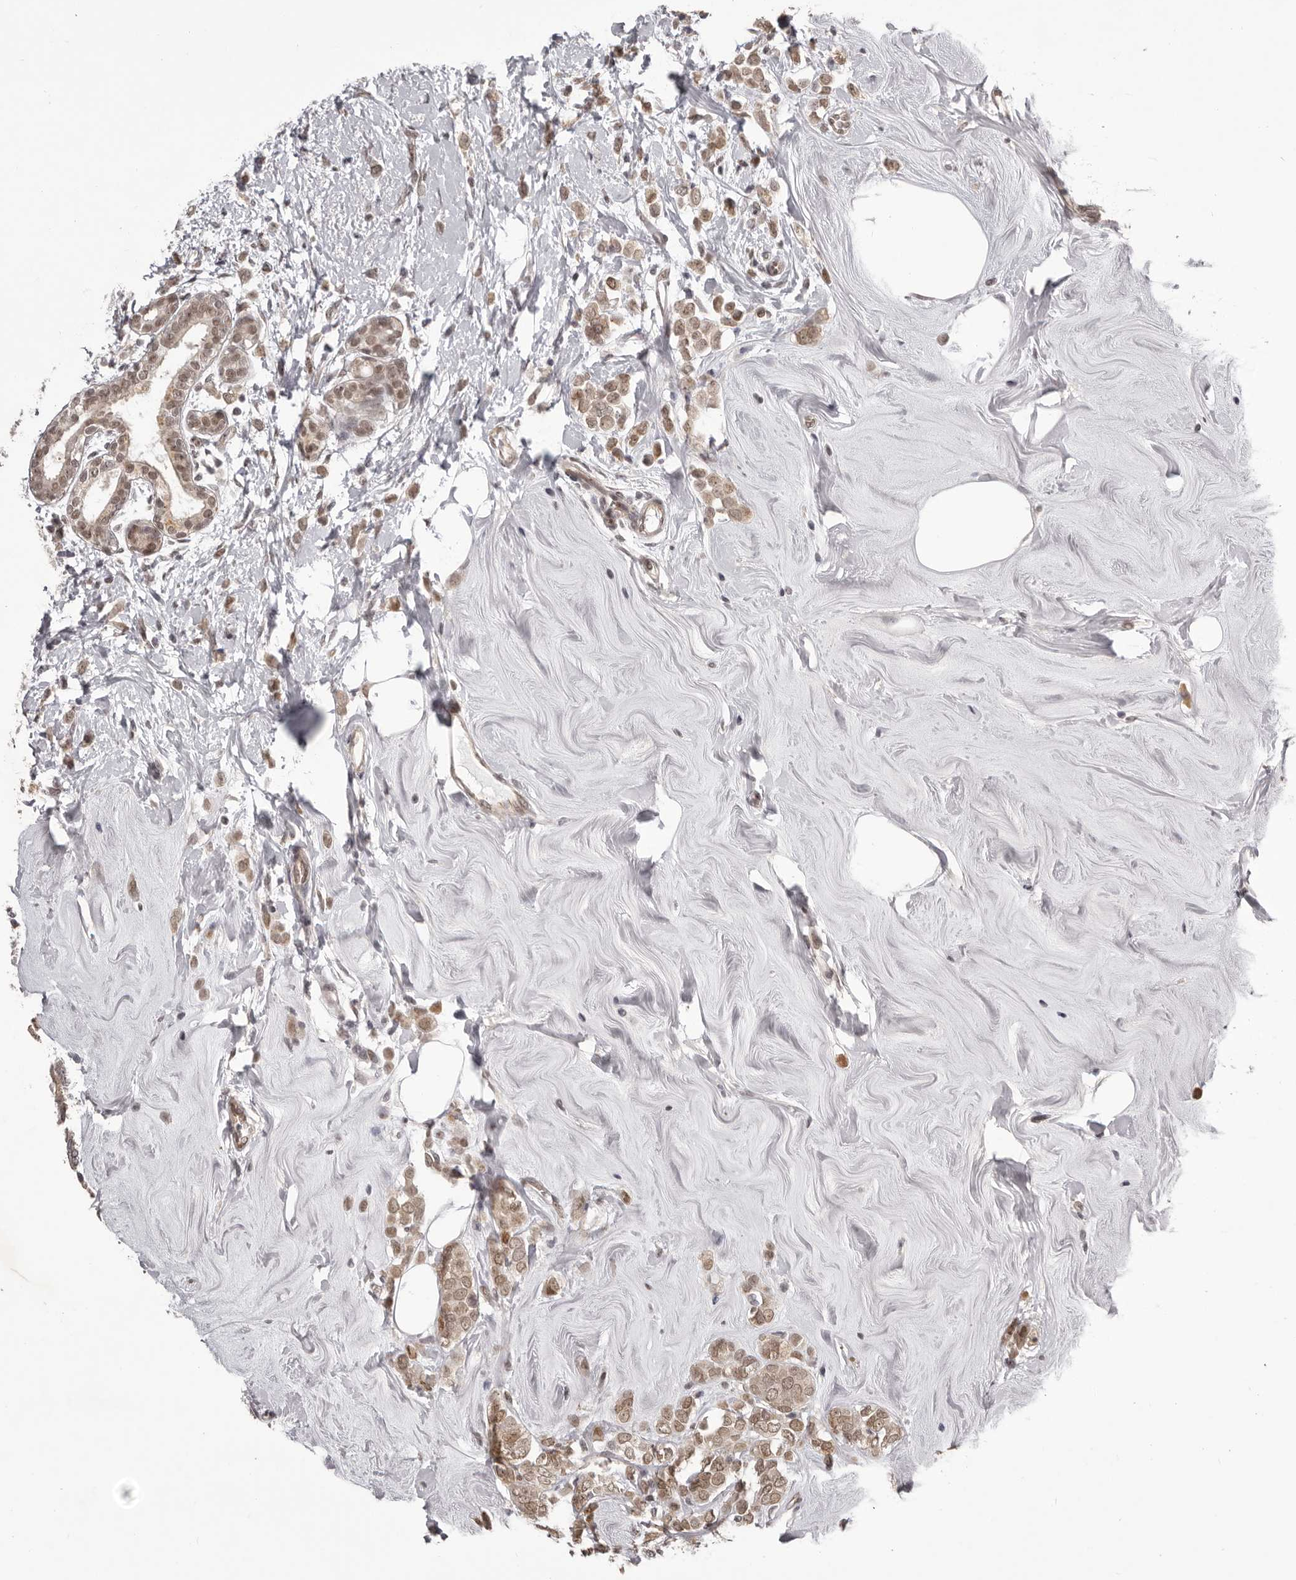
{"staining": {"intensity": "moderate", "quantity": ">75%", "location": "nuclear"}, "tissue": "breast cancer", "cell_type": "Tumor cells", "image_type": "cancer", "snomed": [{"axis": "morphology", "description": "Lobular carcinoma"}, {"axis": "topography", "description": "Breast"}], "caption": "A histopathology image showing moderate nuclear positivity in about >75% of tumor cells in breast cancer (lobular carcinoma), as visualized by brown immunohistochemical staining.", "gene": "RNF2", "patient": {"sex": "female", "age": 47}}